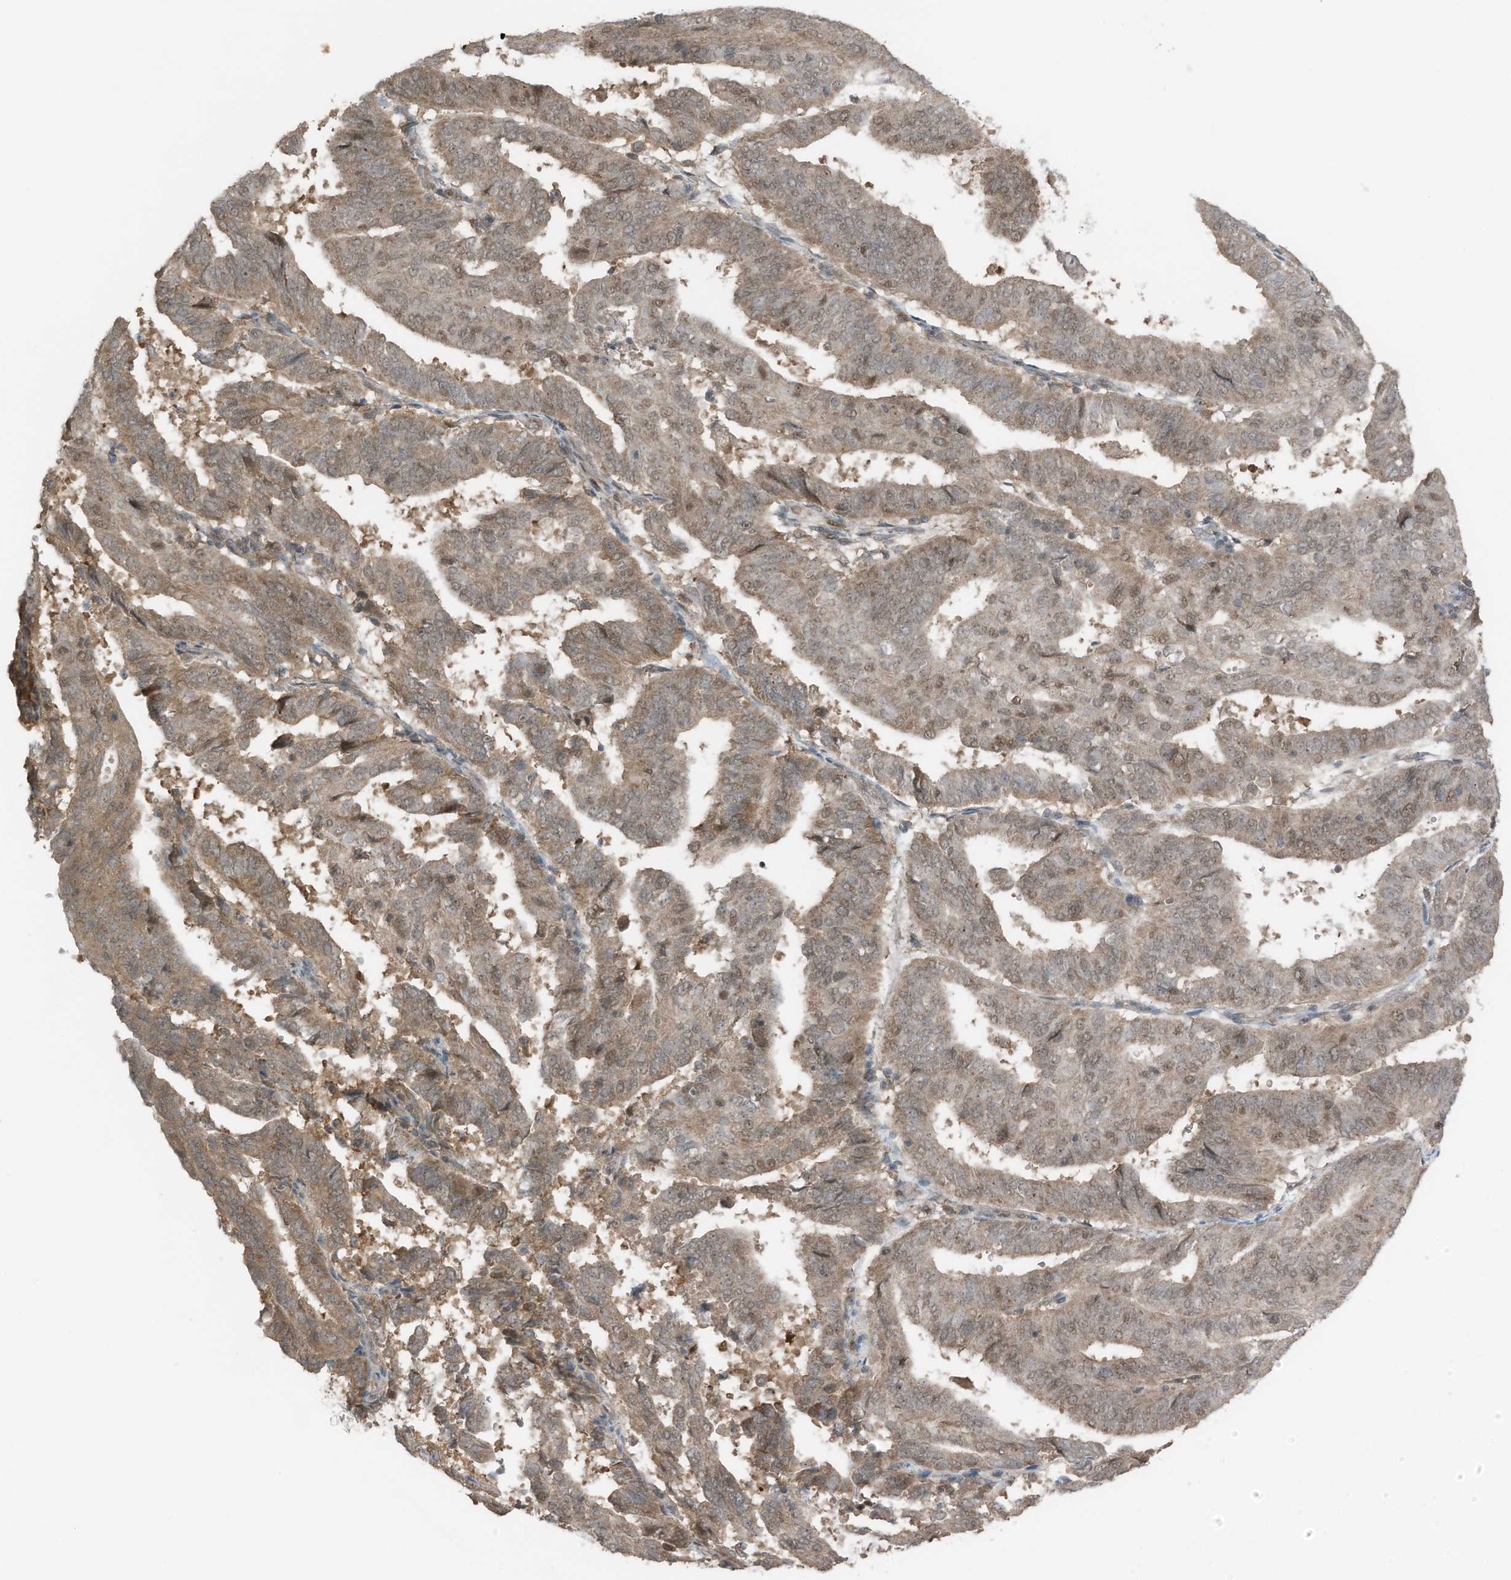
{"staining": {"intensity": "weak", "quantity": ">75%", "location": "cytoplasmic/membranous,nuclear"}, "tissue": "endometrial cancer", "cell_type": "Tumor cells", "image_type": "cancer", "snomed": [{"axis": "morphology", "description": "Adenocarcinoma, NOS"}, {"axis": "topography", "description": "Uterus"}], "caption": "An immunohistochemistry micrograph of tumor tissue is shown. Protein staining in brown labels weak cytoplasmic/membranous and nuclear positivity in endometrial cancer (adenocarcinoma) within tumor cells.", "gene": "TXNDC9", "patient": {"sex": "female", "age": 77}}